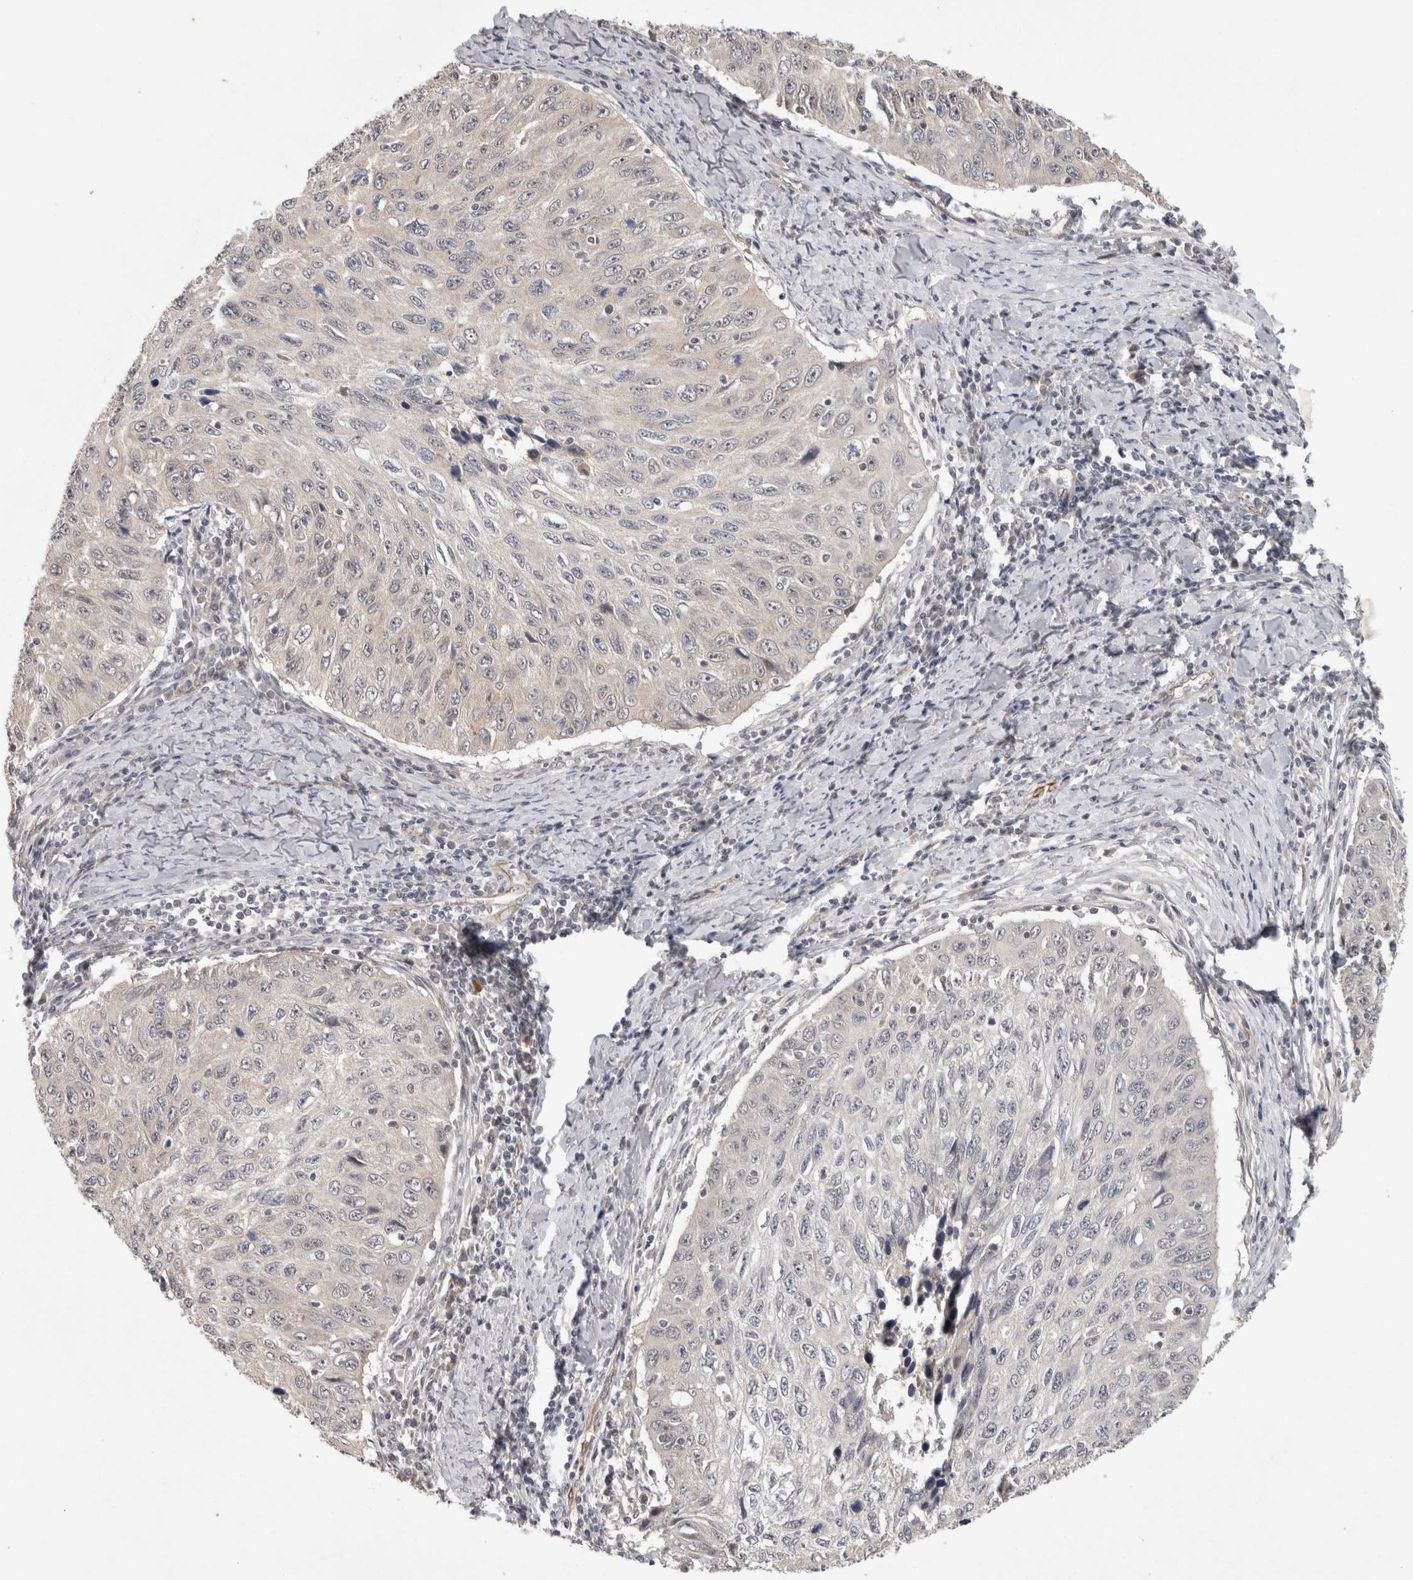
{"staining": {"intensity": "negative", "quantity": "none", "location": "none"}, "tissue": "cervical cancer", "cell_type": "Tumor cells", "image_type": "cancer", "snomed": [{"axis": "morphology", "description": "Squamous cell carcinoma, NOS"}, {"axis": "topography", "description": "Cervix"}], "caption": "High magnification brightfield microscopy of squamous cell carcinoma (cervical) stained with DAB (brown) and counterstained with hematoxylin (blue): tumor cells show no significant positivity.", "gene": "CRISPLD1", "patient": {"sex": "female", "age": 53}}